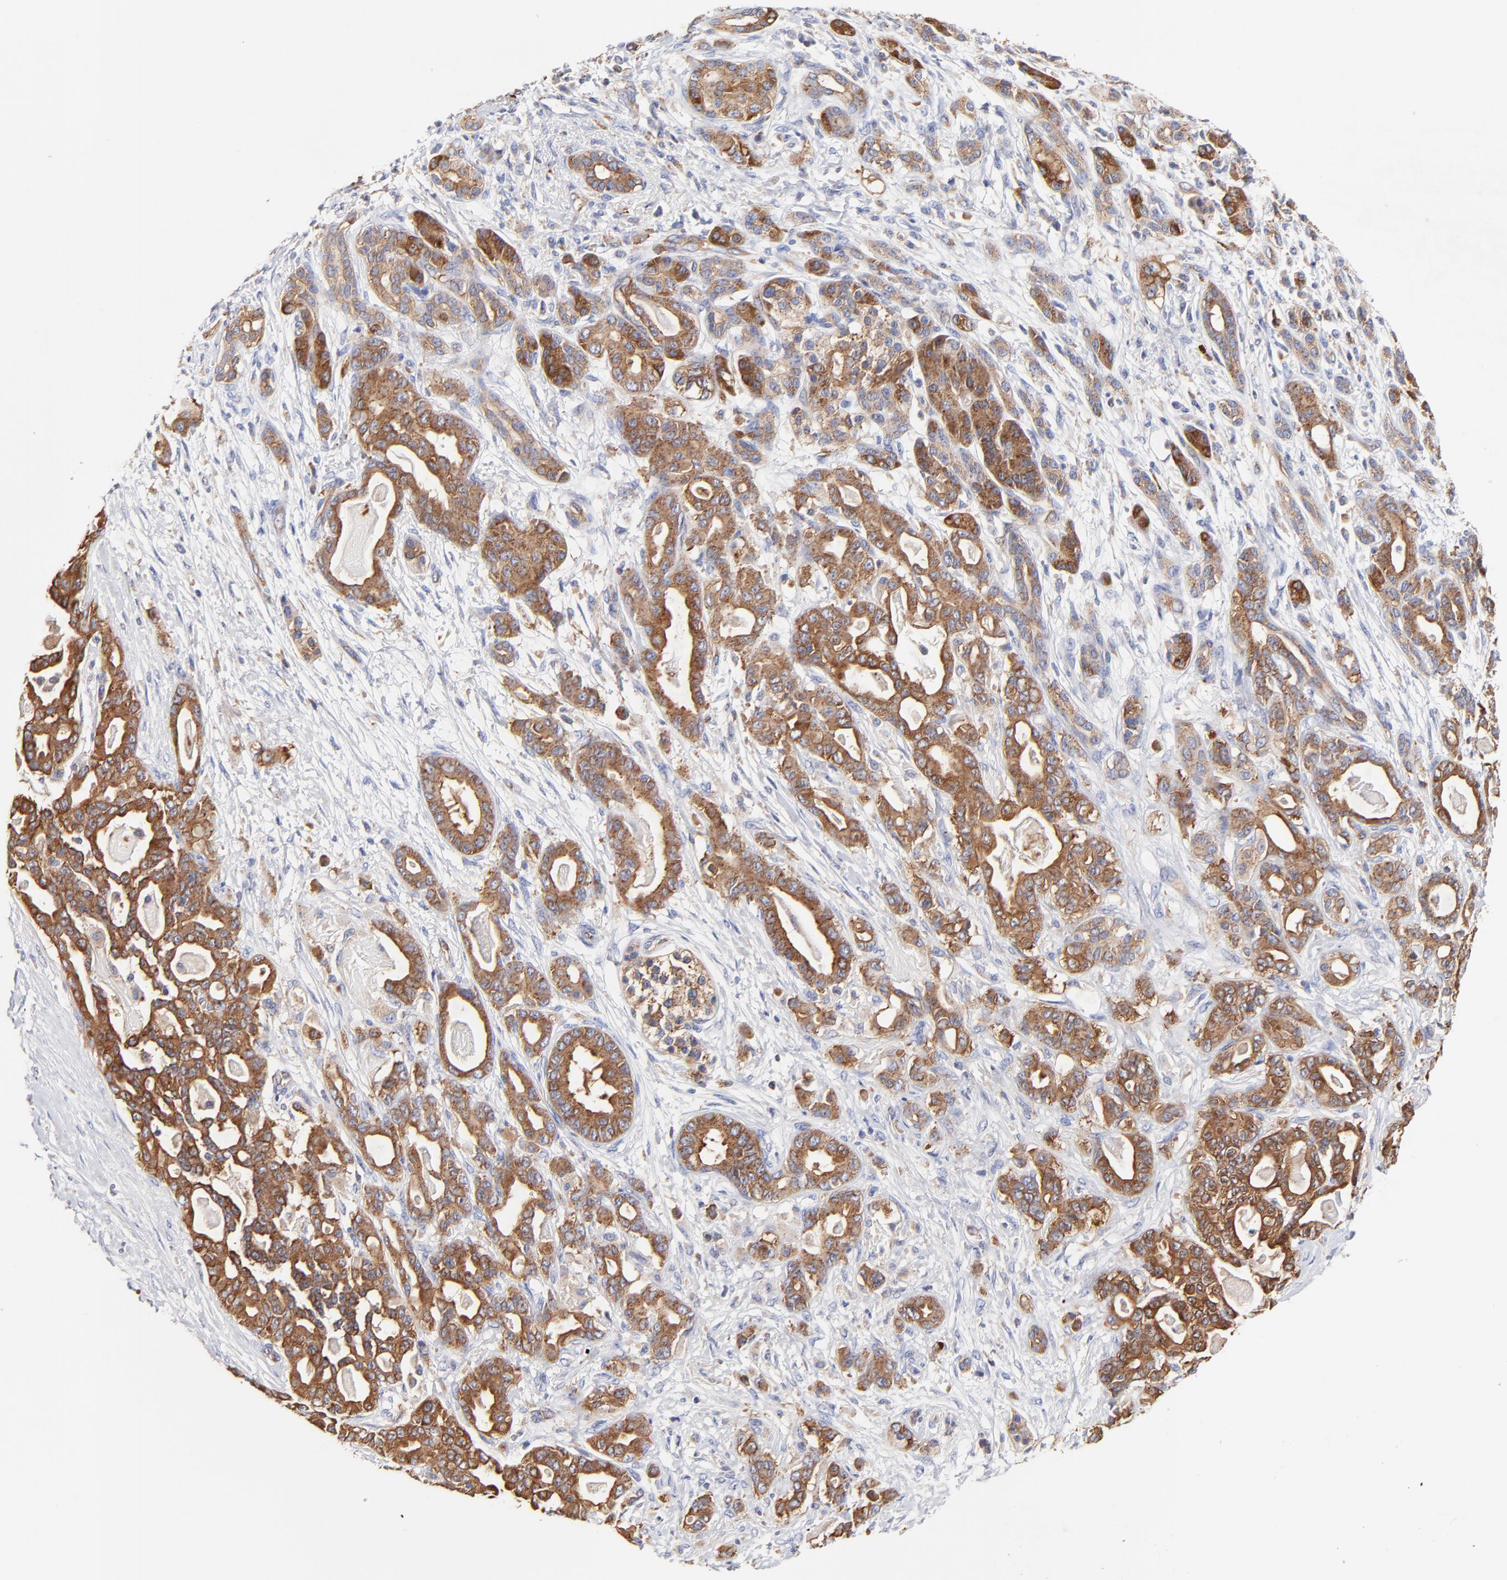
{"staining": {"intensity": "moderate", "quantity": ">75%", "location": "cytoplasmic/membranous"}, "tissue": "pancreatic cancer", "cell_type": "Tumor cells", "image_type": "cancer", "snomed": [{"axis": "morphology", "description": "Adenocarcinoma, NOS"}, {"axis": "topography", "description": "Pancreas"}], "caption": "Protein staining shows moderate cytoplasmic/membranous positivity in about >75% of tumor cells in pancreatic adenocarcinoma.", "gene": "CD2AP", "patient": {"sex": "male", "age": 63}}